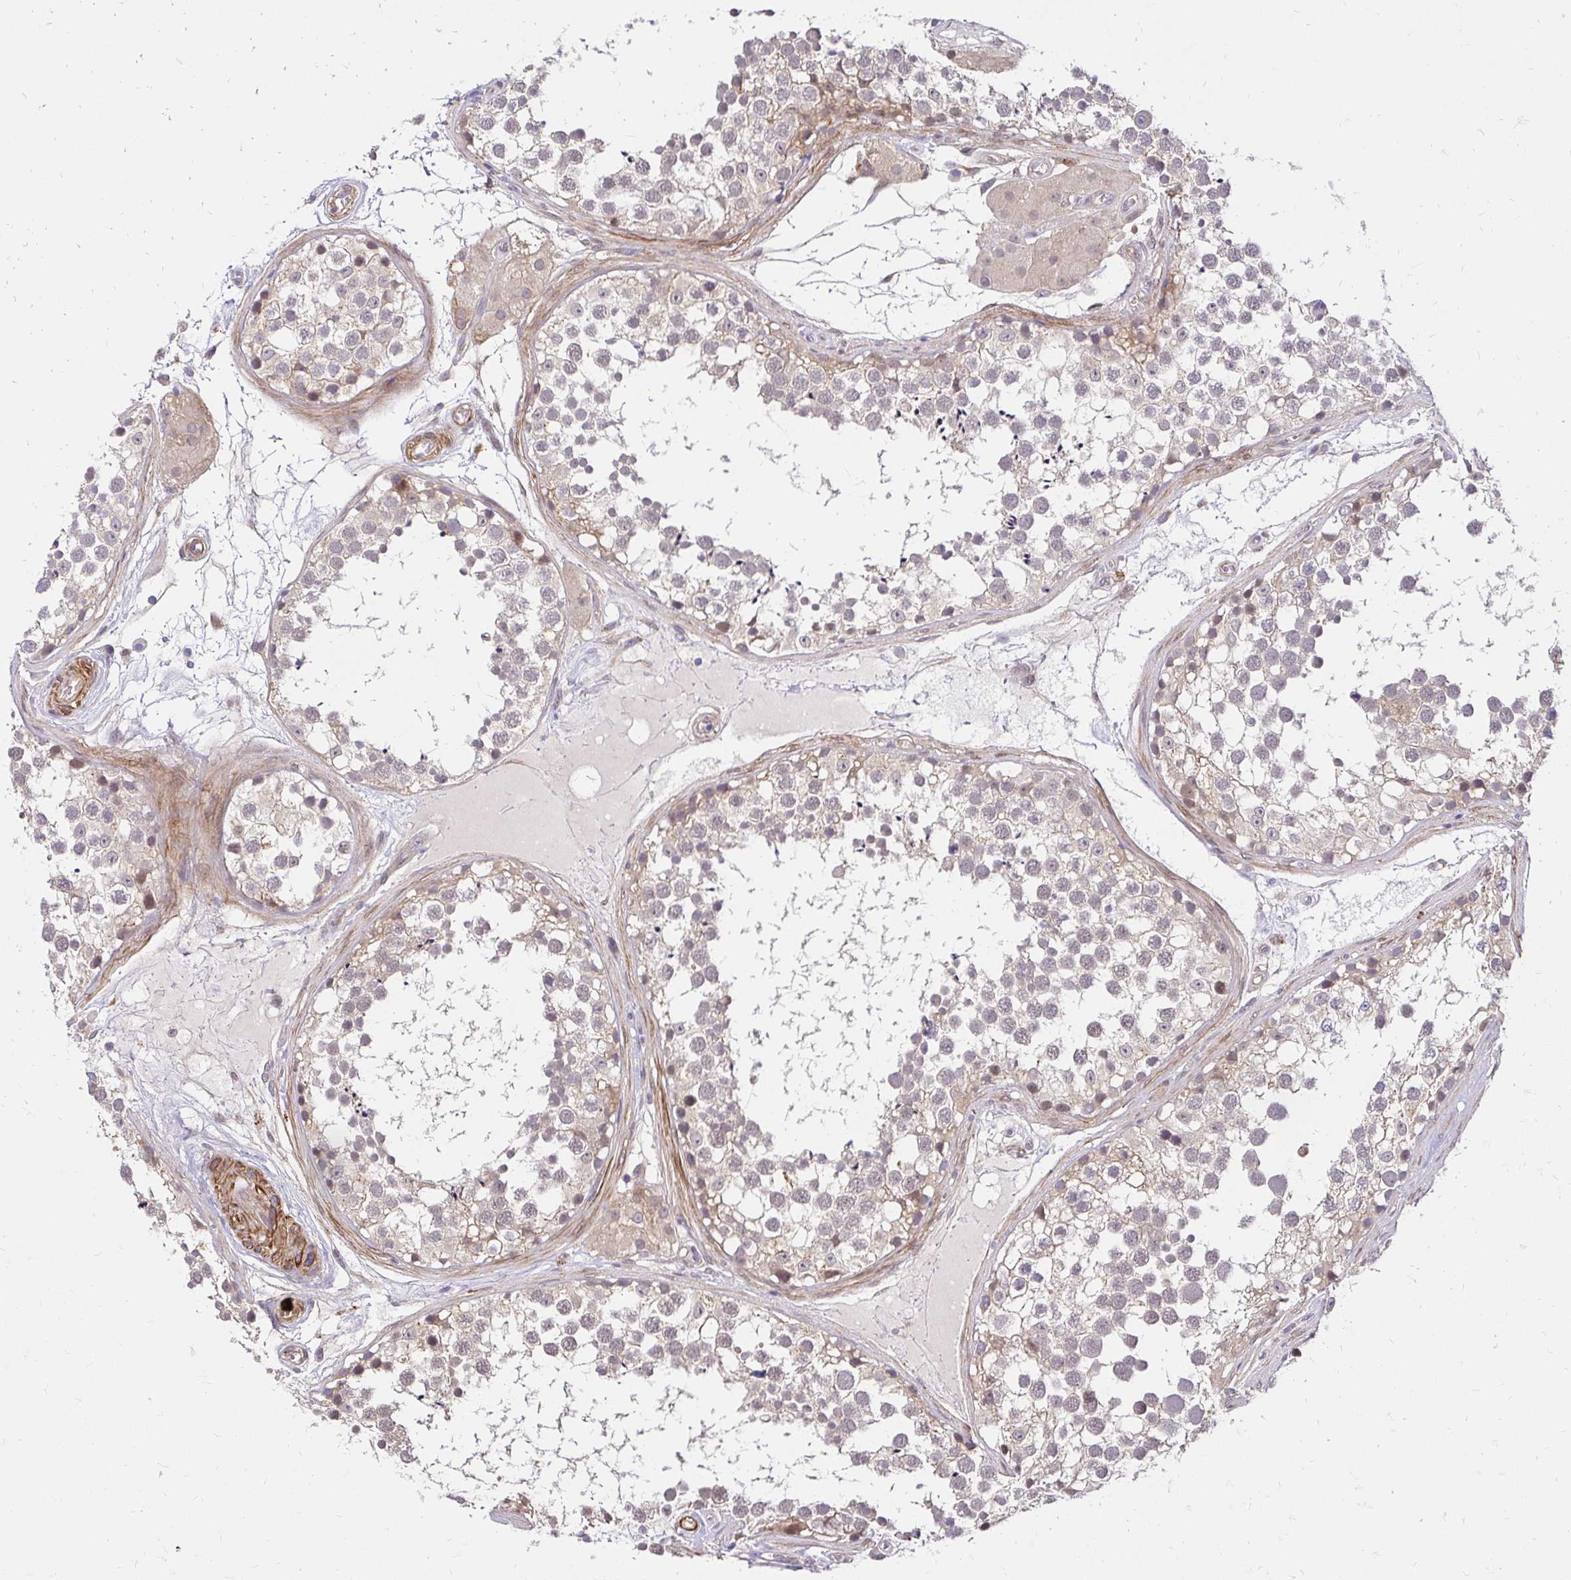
{"staining": {"intensity": "negative", "quantity": "none", "location": "none"}, "tissue": "testis", "cell_type": "Cells in seminiferous ducts", "image_type": "normal", "snomed": [{"axis": "morphology", "description": "Normal tissue, NOS"}, {"axis": "morphology", "description": "Seminoma, NOS"}, {"axis": "topography", "description": "Testis"}], "caption": "IHC histopathology image of normal testis stained for a protein (brown), which displays no expression in cells in seminiferous ducts.", "gene": "YAP1", "patient": {"sex": "male", "age": 65}}